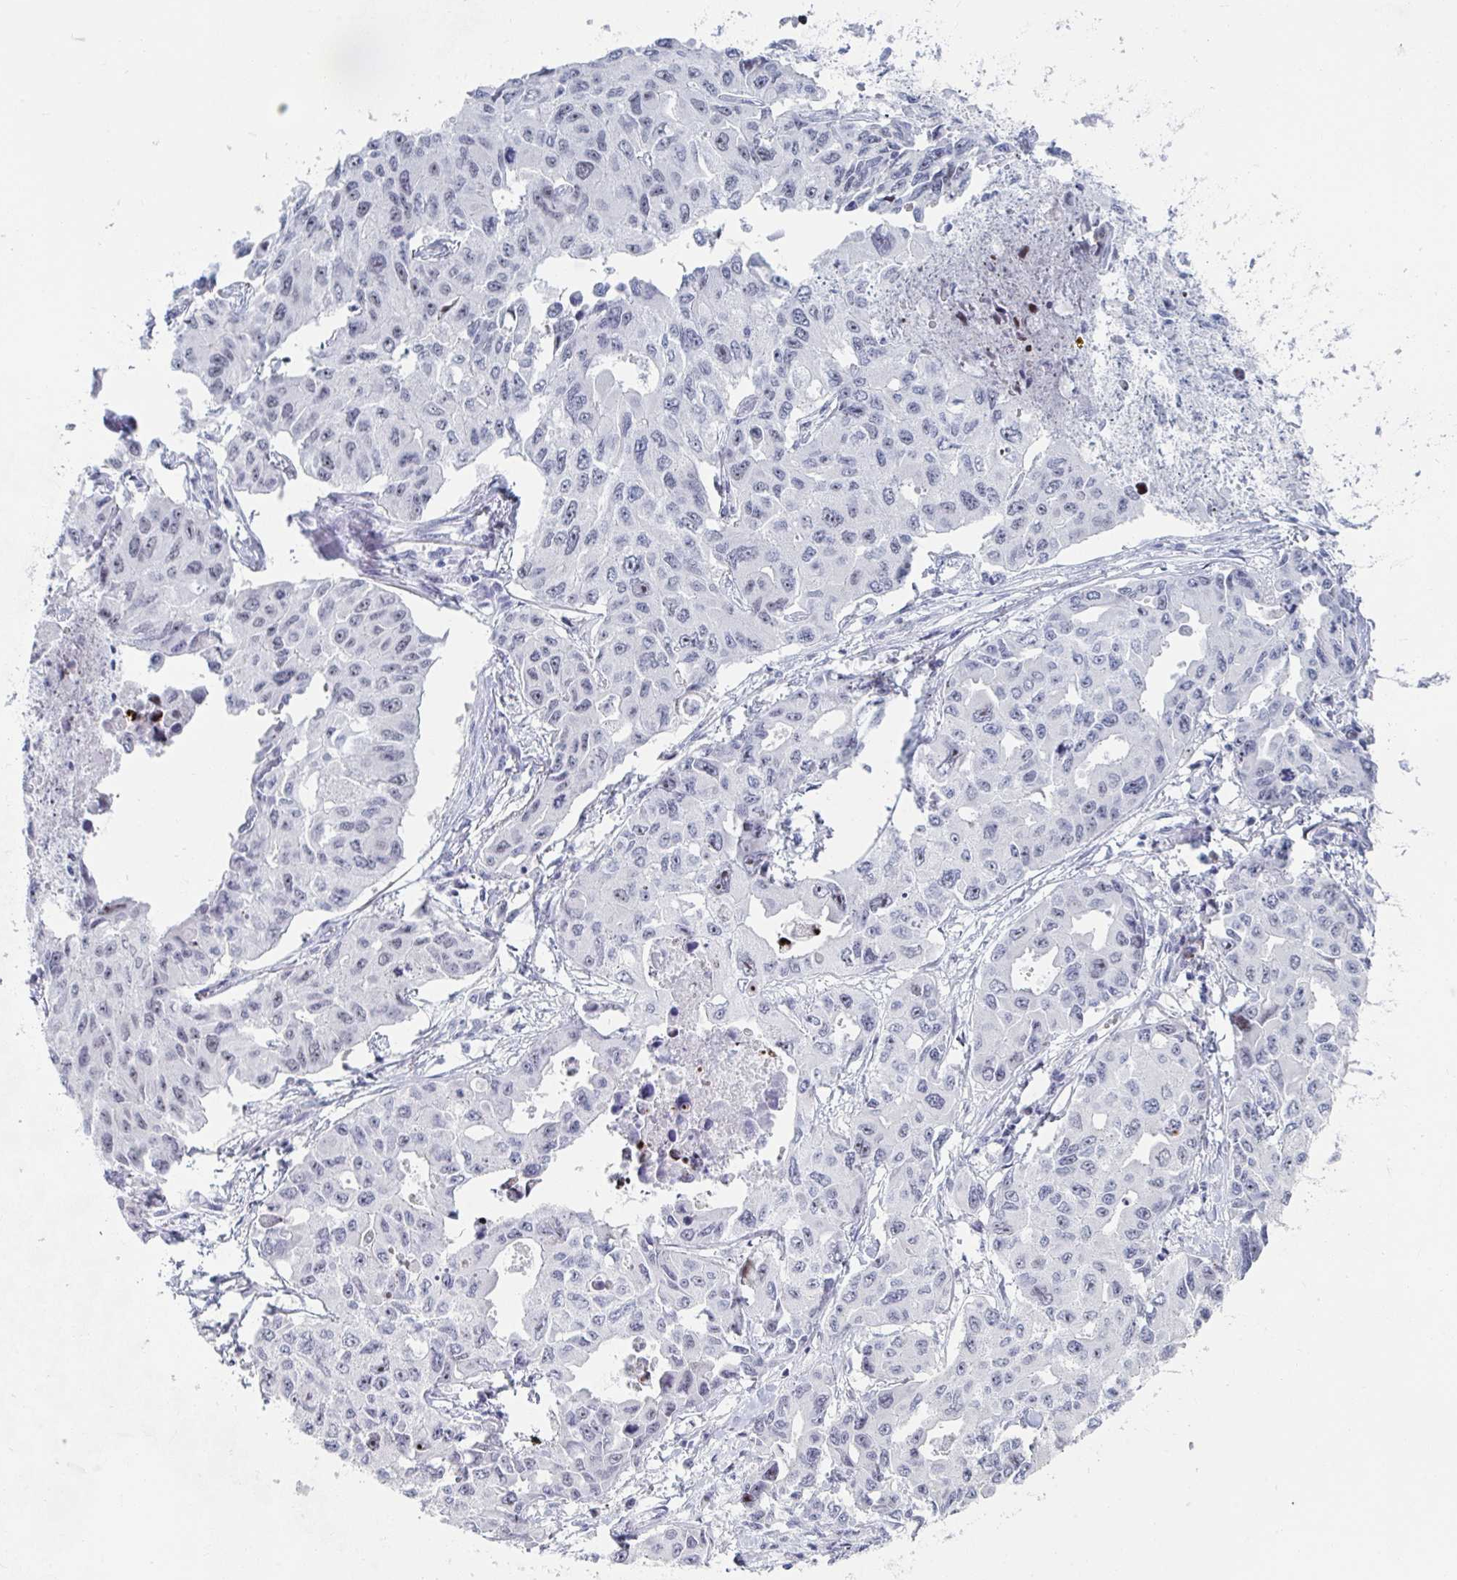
{"staining": {"intensity": "weak", "quantity": "<25%", "location": "nuclear"}, "tissue": "lung cancer", "cell_type": "Tumor cells", "image_type": "cancer", "snomed": [{"axis": "morphology", "description": "Adenocarcinoma, NOS"}, {"axis": "topography", "description": "Lung"}], "caption": "The IHC histopathology image has no significant expression in tumor cells of lung adenocarcinoma tissue. Nuclei are stained in blue.", "gene": "NR1H2", "patient": {"sex": "male", "age": 64}}